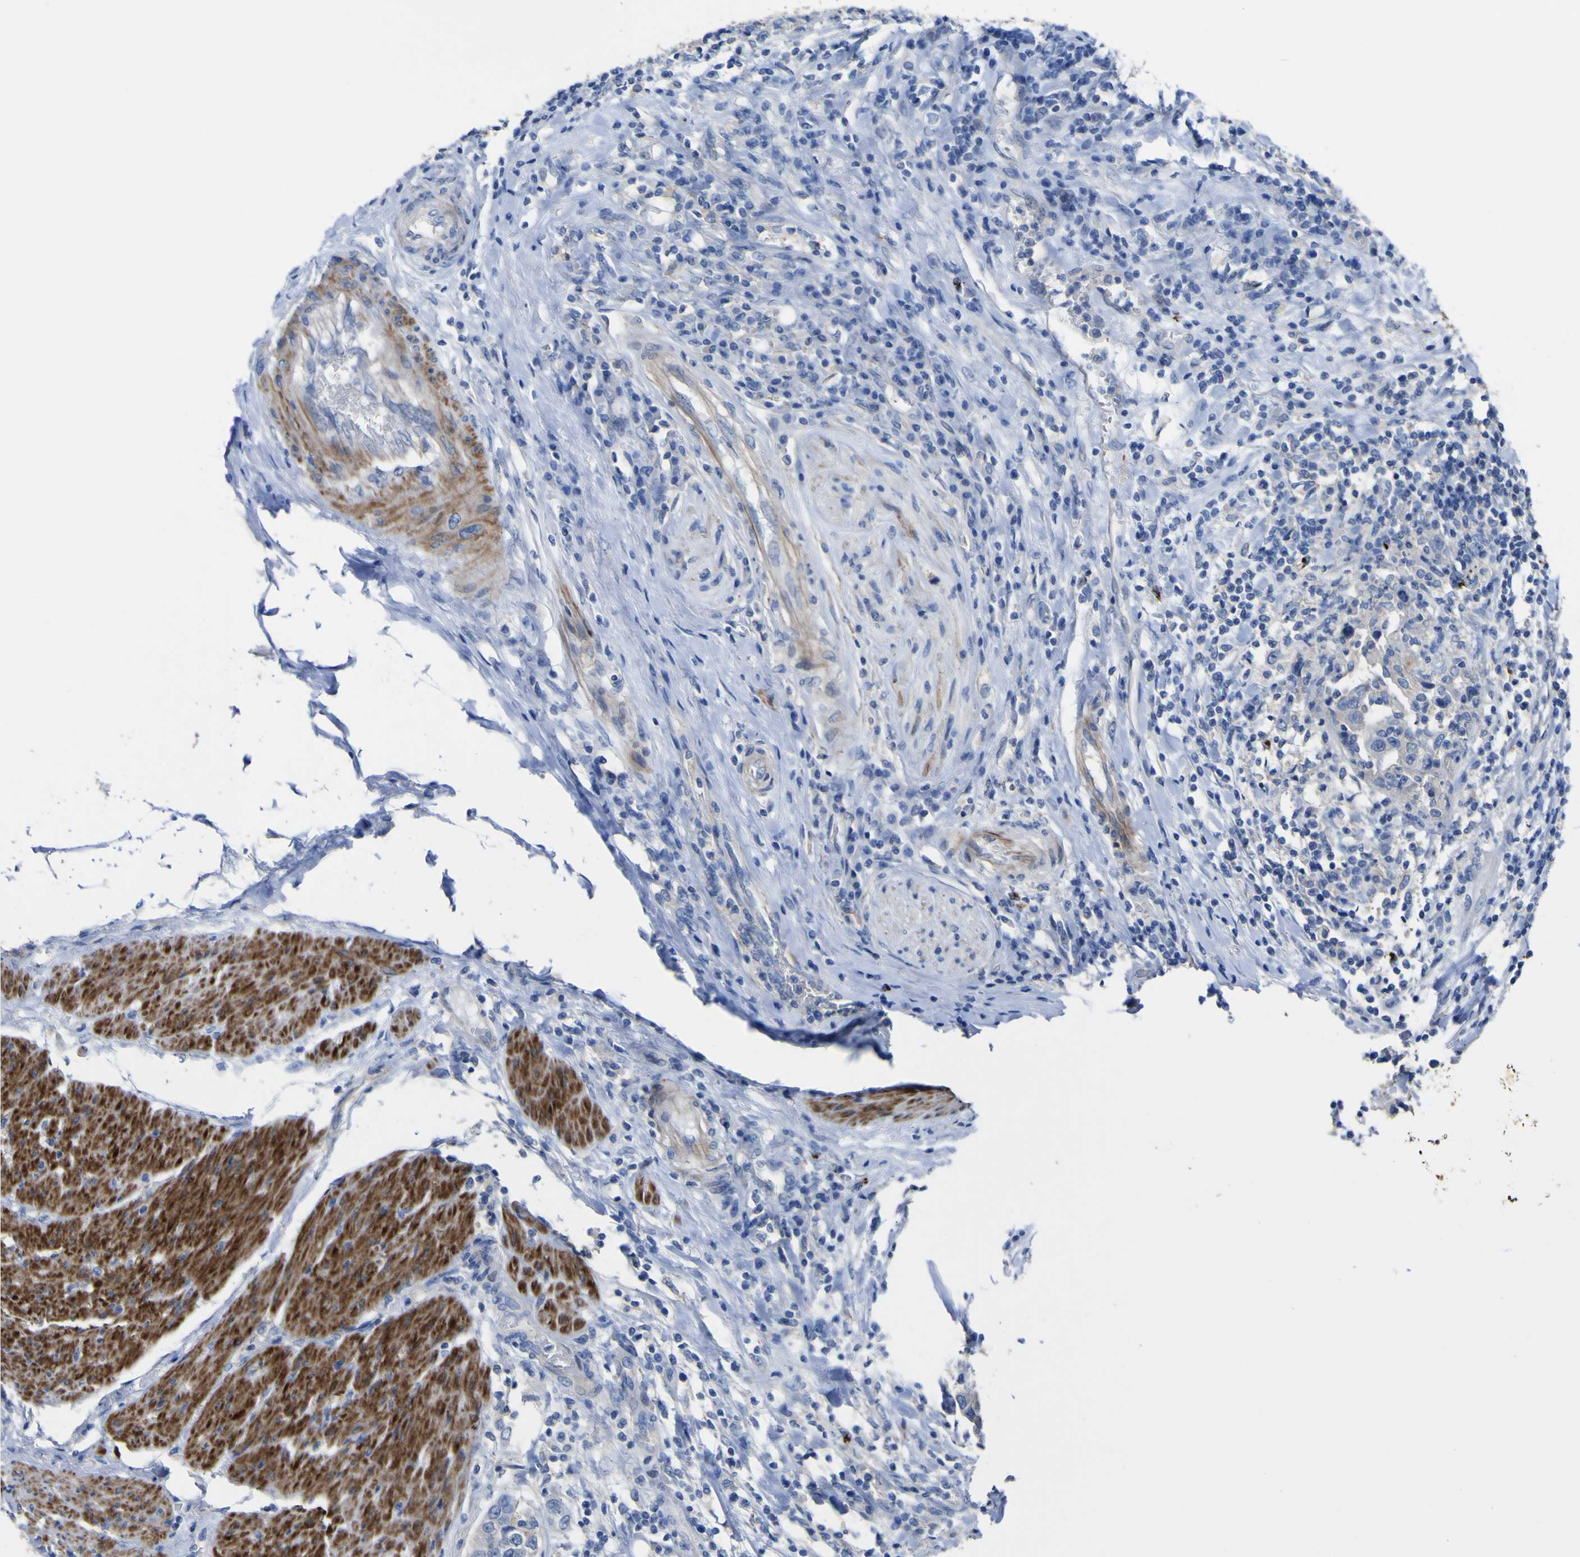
{"staining": {"intensity": "negative", "quantity": "none", "location": "none"}, "tissue": "urothelial cancer", "cell_type": "Tumor cells", "image_type": "cancer", "snomed": [{"axis": "morphology", "description": "Urothelial carcinoma, High grade"}, {"axis": "topography", "description": "Urinary bladder"}], "caption": "IHC image of urothelial cancer stained for a protein (brown), which displays no expression in tumor cells. The staining was performed using DAB (3,3'-diaminobenzidine) to visualize the protein expression in brown, while the nuclei were stained in blue with hematoxylin (Magnification: 20x).", "gene": "AGO4", "patient": {"sex": "female", "age": 80}}